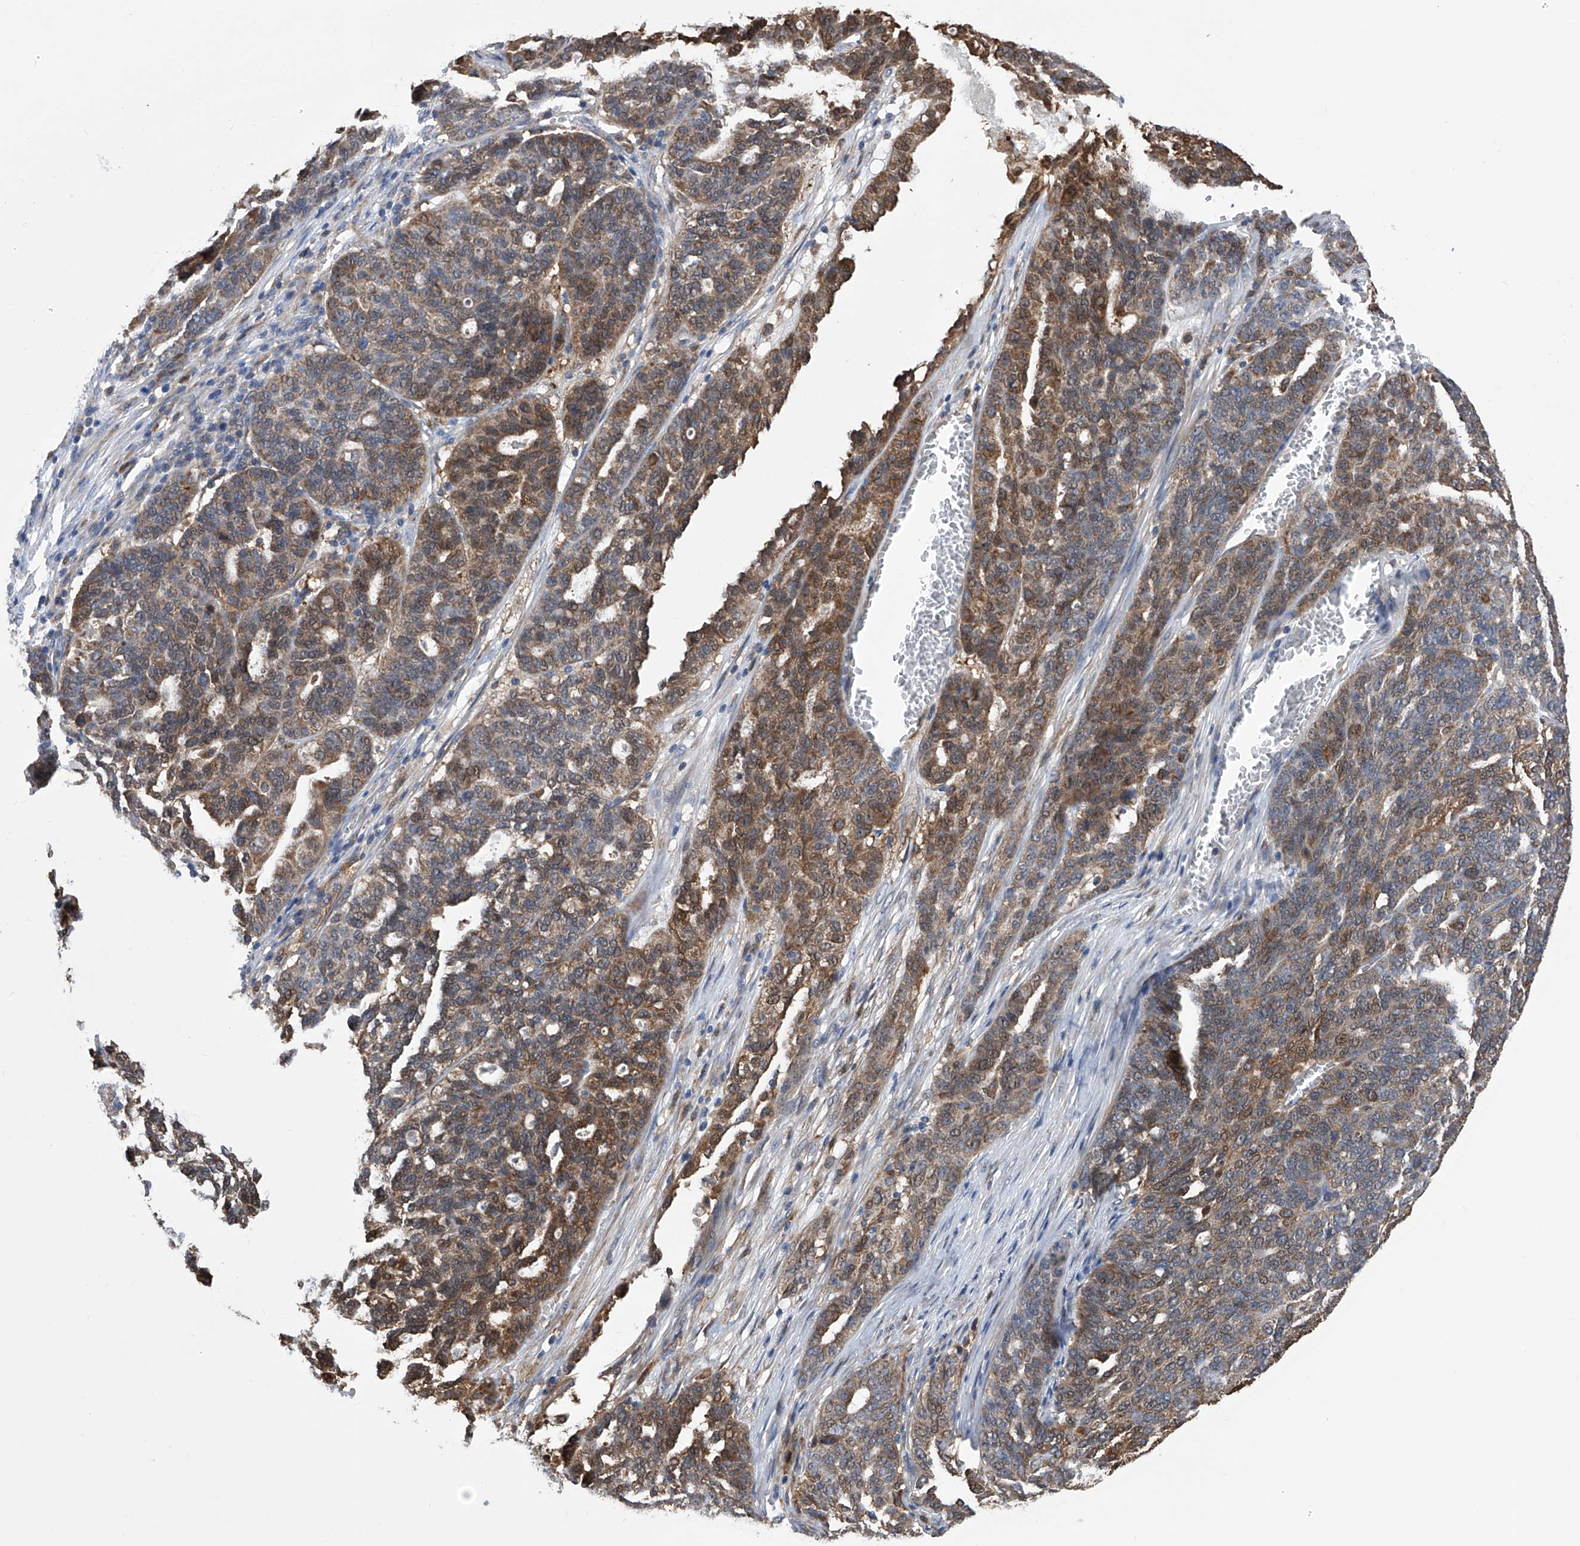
{"staining": {"intensity": "moderate", "quantity": "25%-75%", "location": "cytoplasmic/membranous"}, "tissue": "ovarian cancer", "cell_type": "Tumor cells", "image_type": "cancer", "snomed": [{"axis": "morphology", "description": "Cystadenocarcinoma, serous, NOS"}, {"axis": "topography", "description": "Ovary"}], "caption": "Serous cystadenocarcinoma (ovarian) stained with immunohistochemistry exhibits moderate cytoplasmic/membranous expression in approximately 25%-75% of tumor cells. The staining was performed using DAB (3,3'-diaminobenzidine), with brown indicating positive protein expression. Nuclei are stained blue with hematoxylin.", "gene": "SPATA20", "patient": {"sex": "female", "age": 59}}